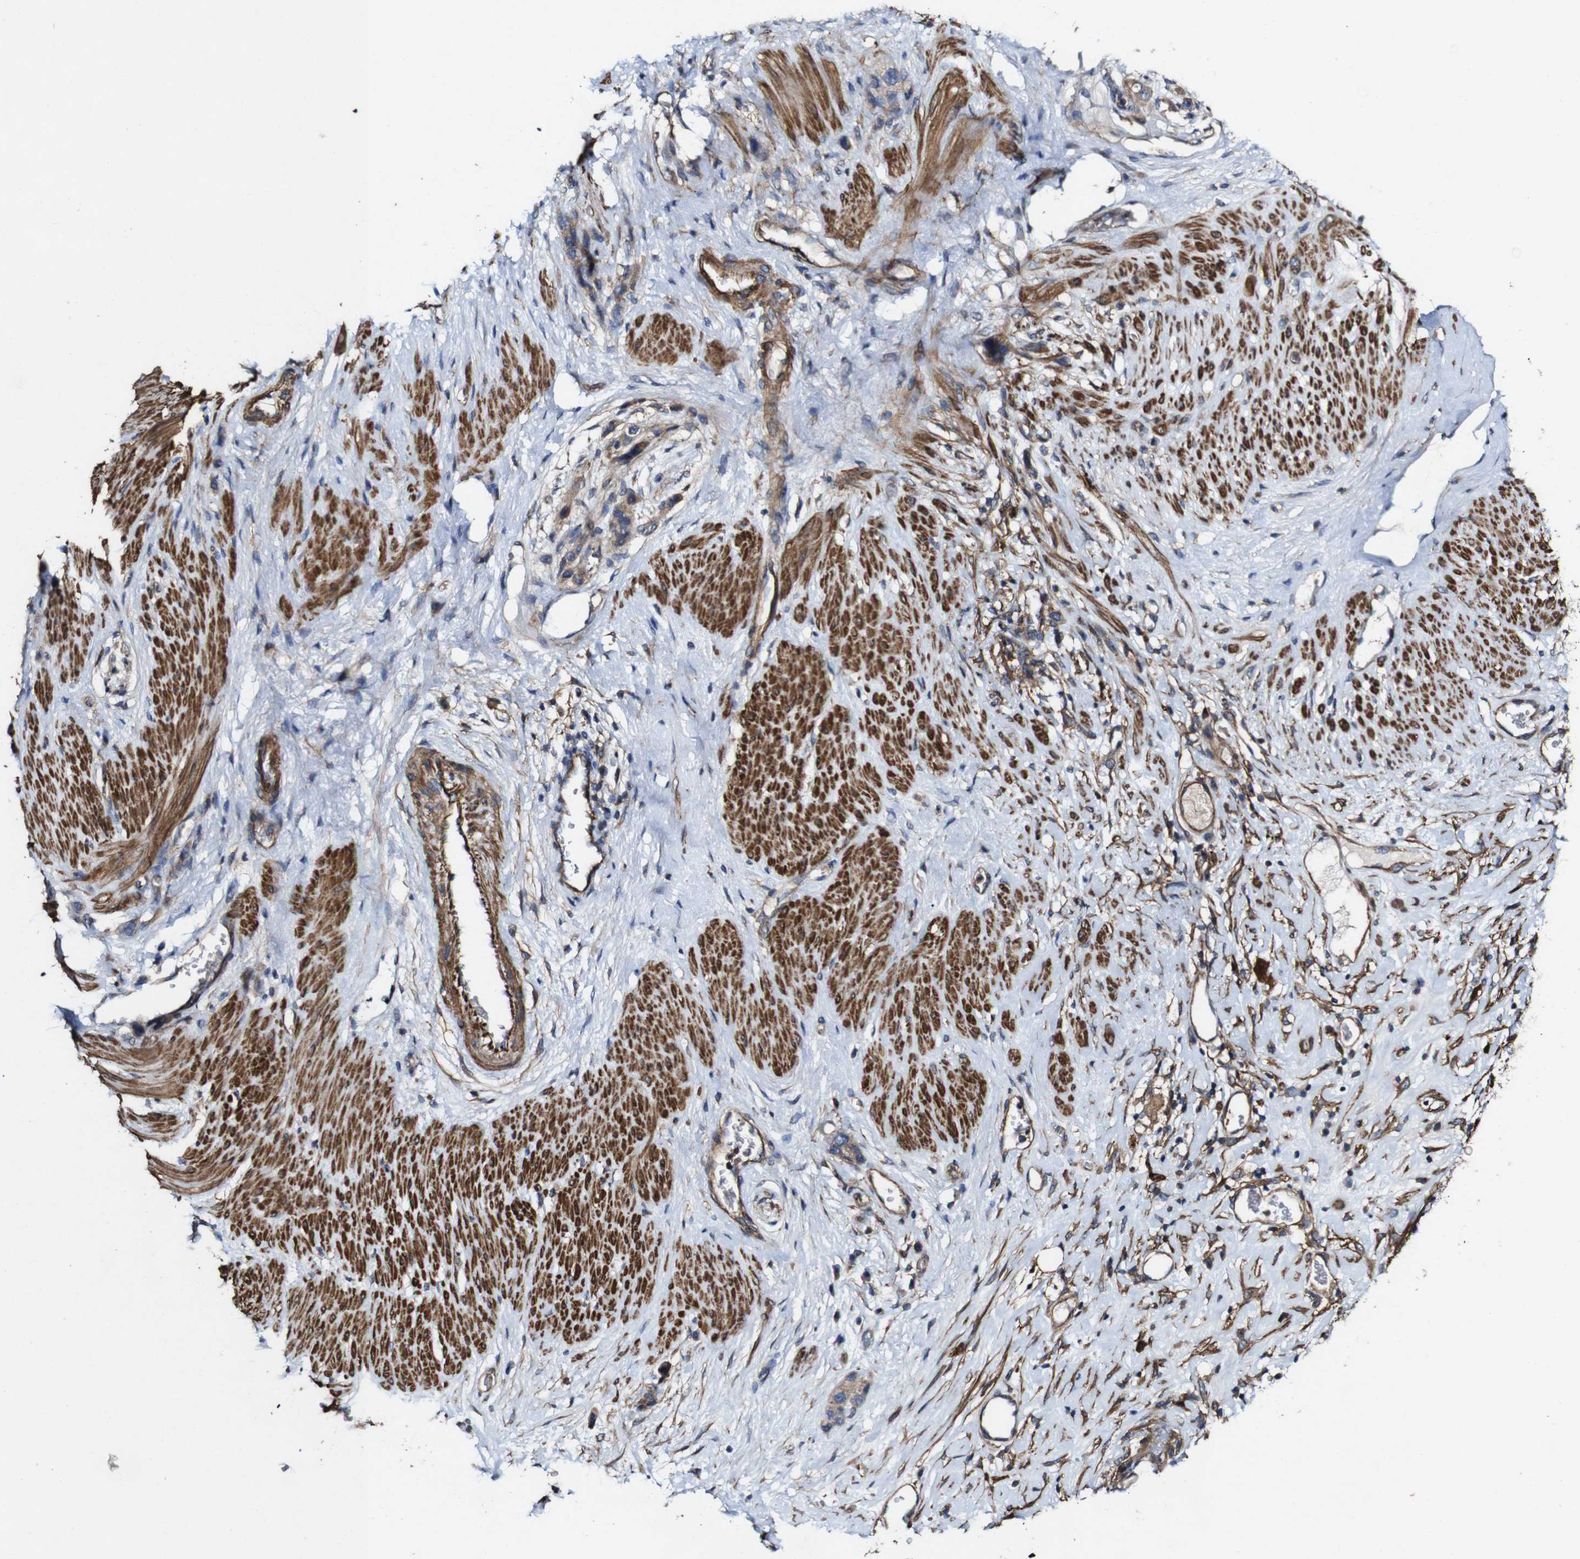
{"staining": {"intensity": "weak", "quantity": ">75%", "location": "cytoplasmic/membranous"}, "tissue": "stomach cancer", "cell_type": "Tumor cells", "image_type": "cancer", "snomed": [{"axis": "morphology", "description": "Adenocarcinoma, NOS"}, {"axis": "morphology", "description": "Adenocarcinoma, High grade"}, {"axis": "topography", "description": "Stomach, upper"}, {"axis": "topography", "description": "Stomach, lower"}], "caption": "Protein expression analysis of stomach cancer exhibits weak cytoplasmic/membranous expression in about >75% of tumor cells. Immunohistochemistry (ihc) stains the protein in brown and the nuclei are stained blue.", "gene": "GSDME", "patient": {"sex": "female", "age": 65}}